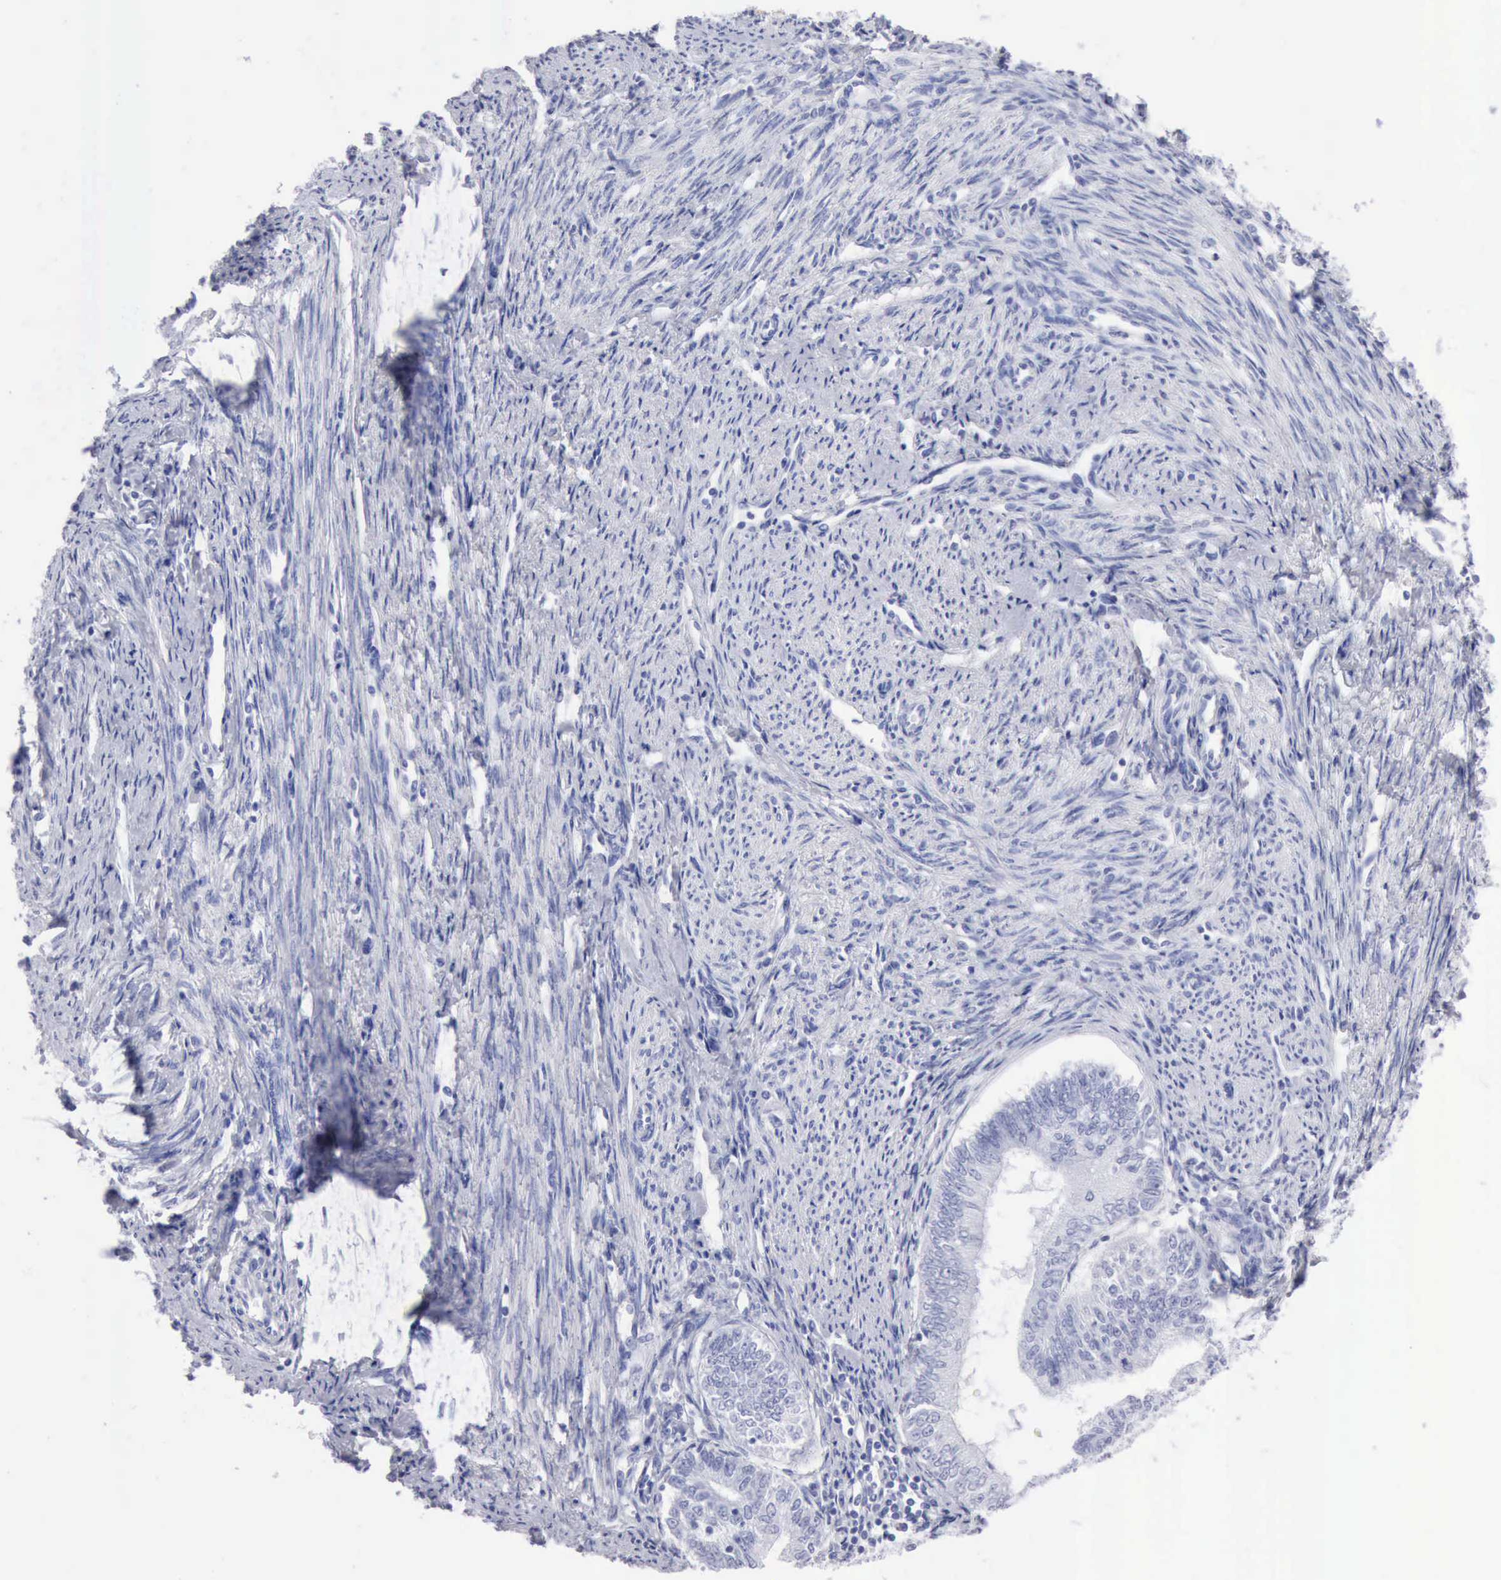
{"staining": {"intensity": "negative", "quantity": "none", "location": "none"}, "tissue": "endometrial cancer", "cell_type": "Tumor cells", "image_type": "cancer", "snomed": [{"axis": "morphology", "description": "Adenocarcinoma, NOS"}, {"axis": "topography", "description": "Endometrium"}], "caption": "IHC image of neoplastic tissue: human adenocarcinoma (endometrial) stained with DAB reveals no significant protein expression in tumor cells. The staining was performed using DAB (3,3'-diaminobenzidine) to visualize the protein expression in brown, while the nuclei were stained in blue with hematoxylin (Magnification: 20x).", "gene": "CYP19A1", "patient": {"sex": "female", "age": 66}}